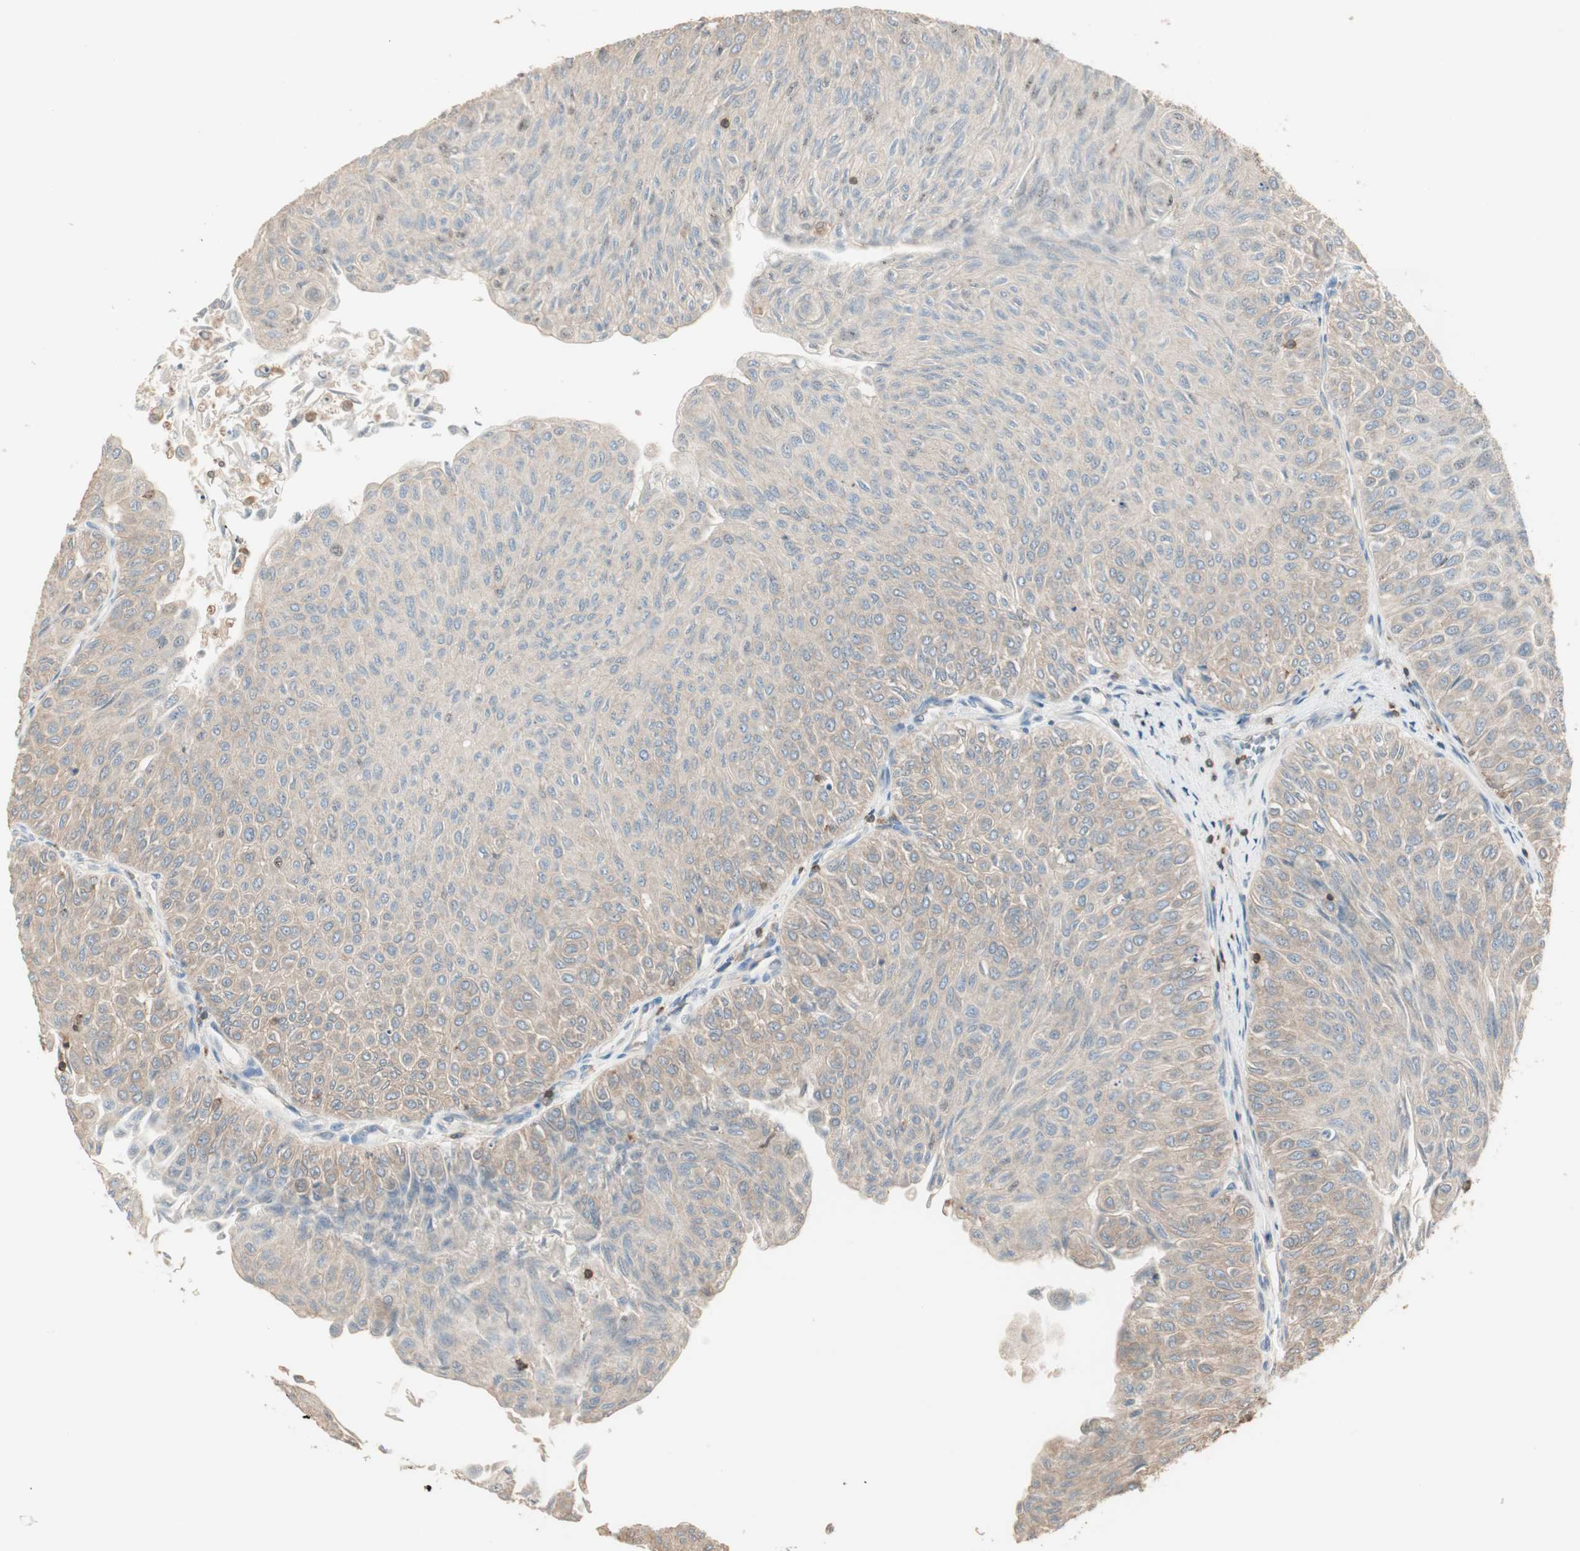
{"staining": {"intensity": "moderate", "quantity": ">75%", "location": "nuclear"}, "tissue": "urothelial cancer", "cell_type": "Tumor cells", "image_type": "cancer", "snomed": [{"axis": "morphology", "description": "Urothelial carcinoma, Low grade"}, {"axis": "topography", "description": "Urinary bladder"}], "caption": "This image shows immunohistochemistry (IHC) staining of urothelial carcinoma (low-grade), with medium moderate nuclear positivity in approximately >75% of tumor cells.", "gene": "CRLF3", "patient": {"sex": "male", "age": 78}}